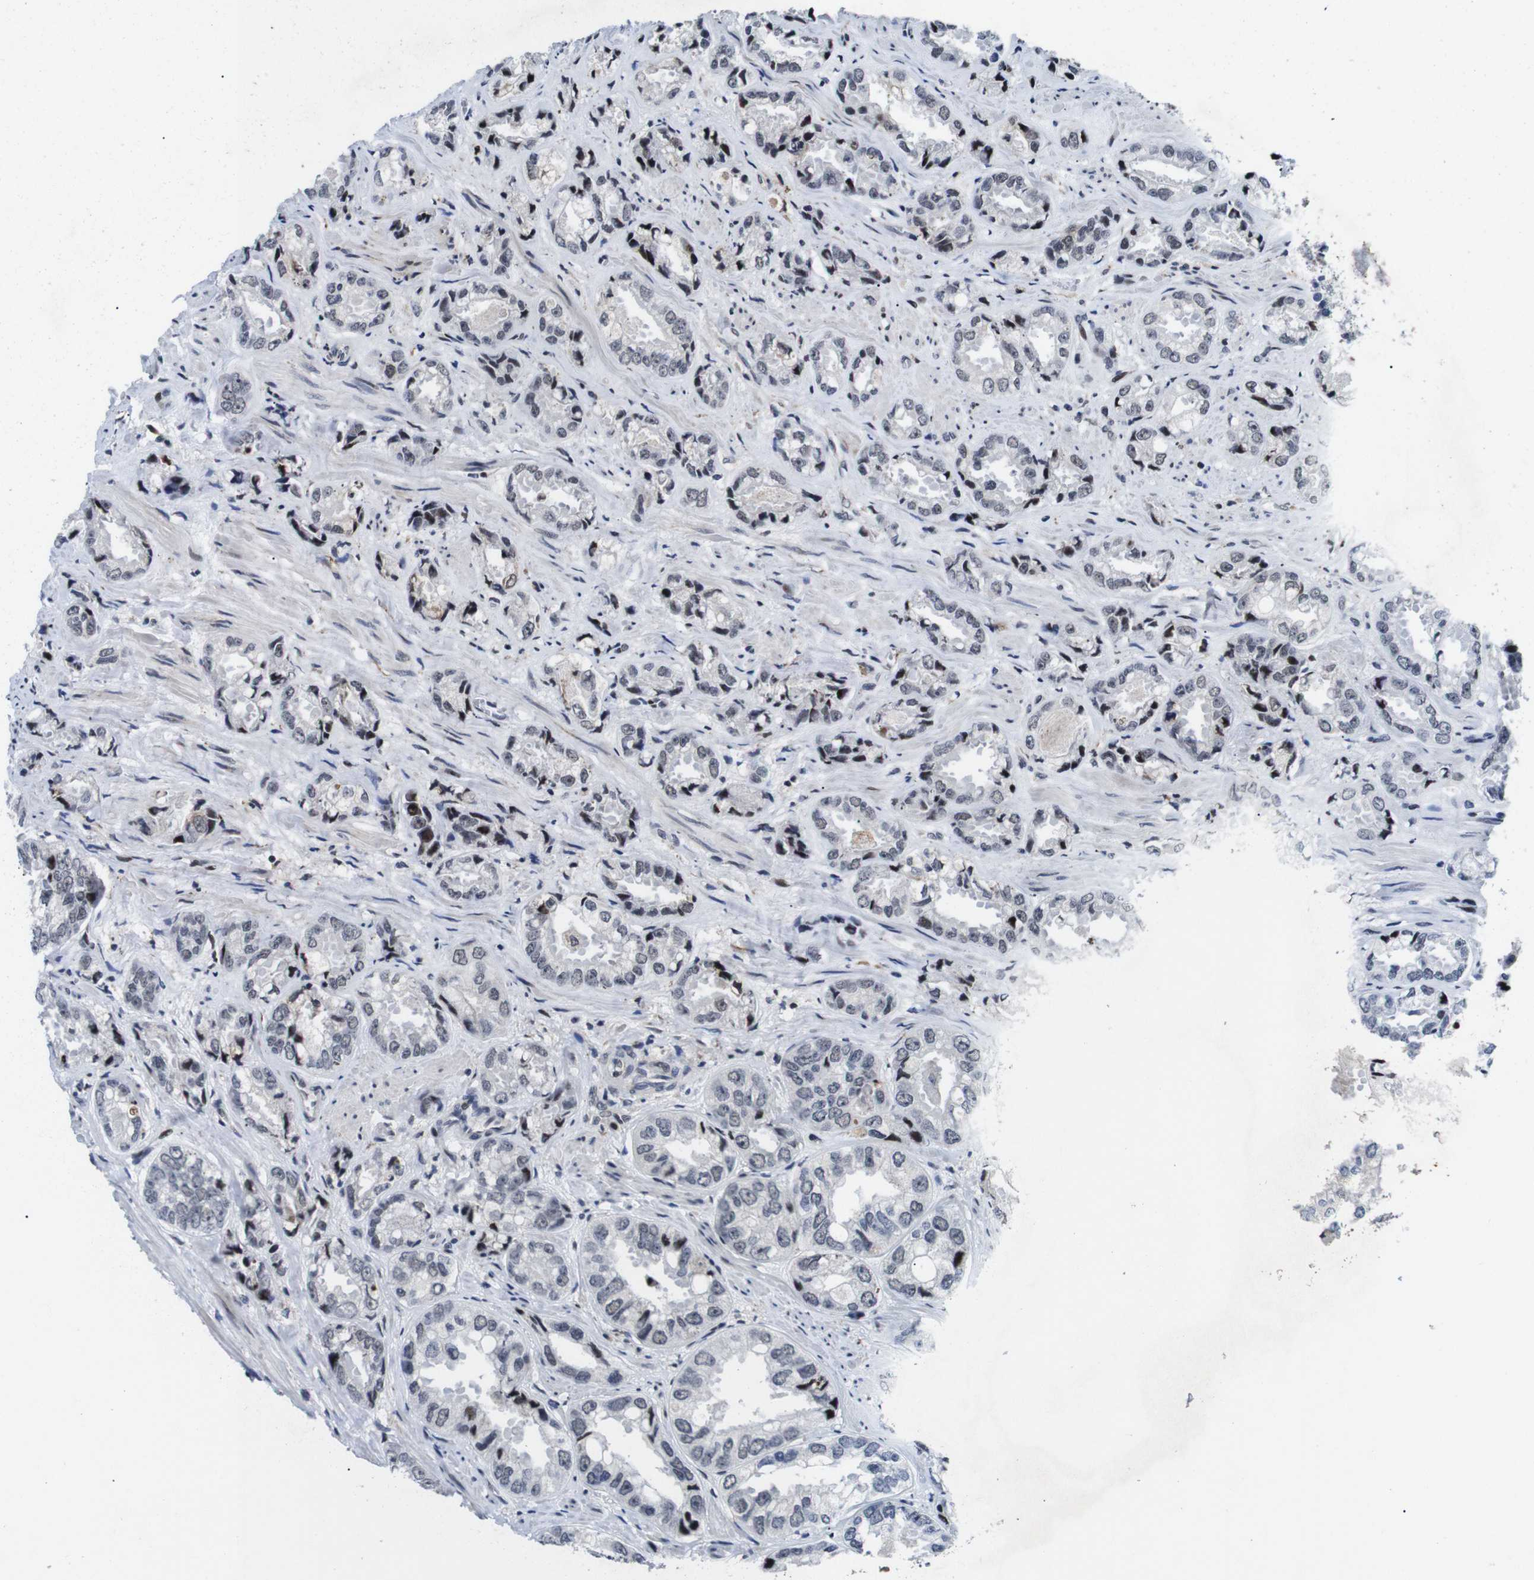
{"staining": {"intensity": "negative", "quantity": "none", "location": "none"}, "tissue": "prostate cancer", "cell_type": "Tumor cells", "image_type": "cancer", "snomed": [{"axis": "morphology", "description": "Adenocarcinoma, High grade"}, {"axis": "topography", "description": "Prostate"}], "caption": "Protein analysis of prostate high-grade adenocarcinoma demonstrates no significant staining in tumor cells.", "gene": "EIF4G1", "patient": {"sex": "male", "age": 61}}